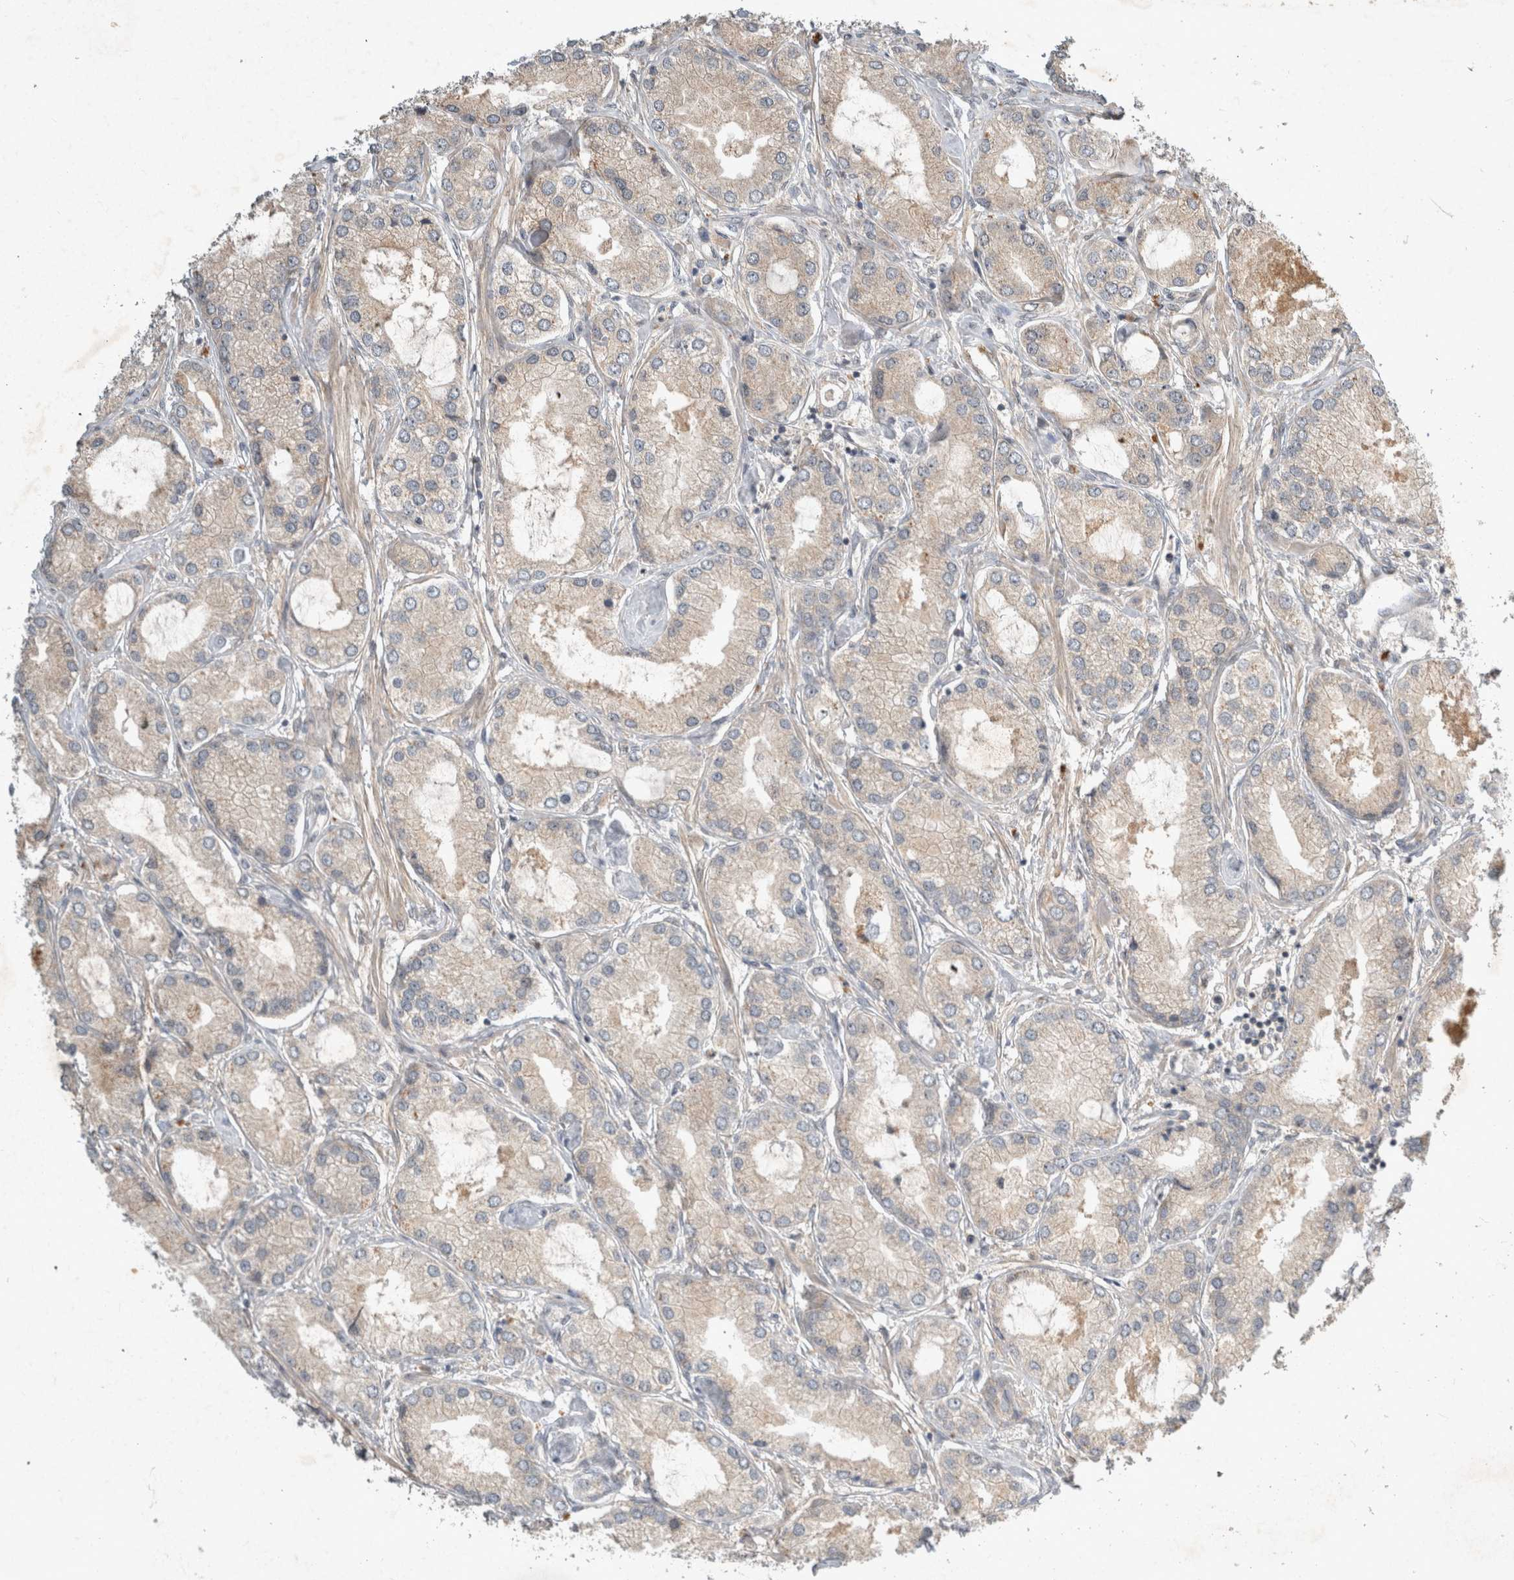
{"staining": {"intensity": "weak", "quantity": "25%-75%", "location": "cytoplasmic/membranous"}, "tissue": "prostate cancer", "cell_type": "Tumor cells", "image_type": "cancer", "snomed": [{"axis": "morphology", "description": "Adenocarcinoma, Low grade"}, {"axis": "topography", "description": "Prostate"}], "caption": "The histopathology image reveals staining of prostate cancer (low-grade adenocarcinoma), revealing weak cytoplasmic/membranous protein staining (brown color) within tumor cells.", "gene": "LOXL2", "patient": {"sex": "male", "age": 62}}